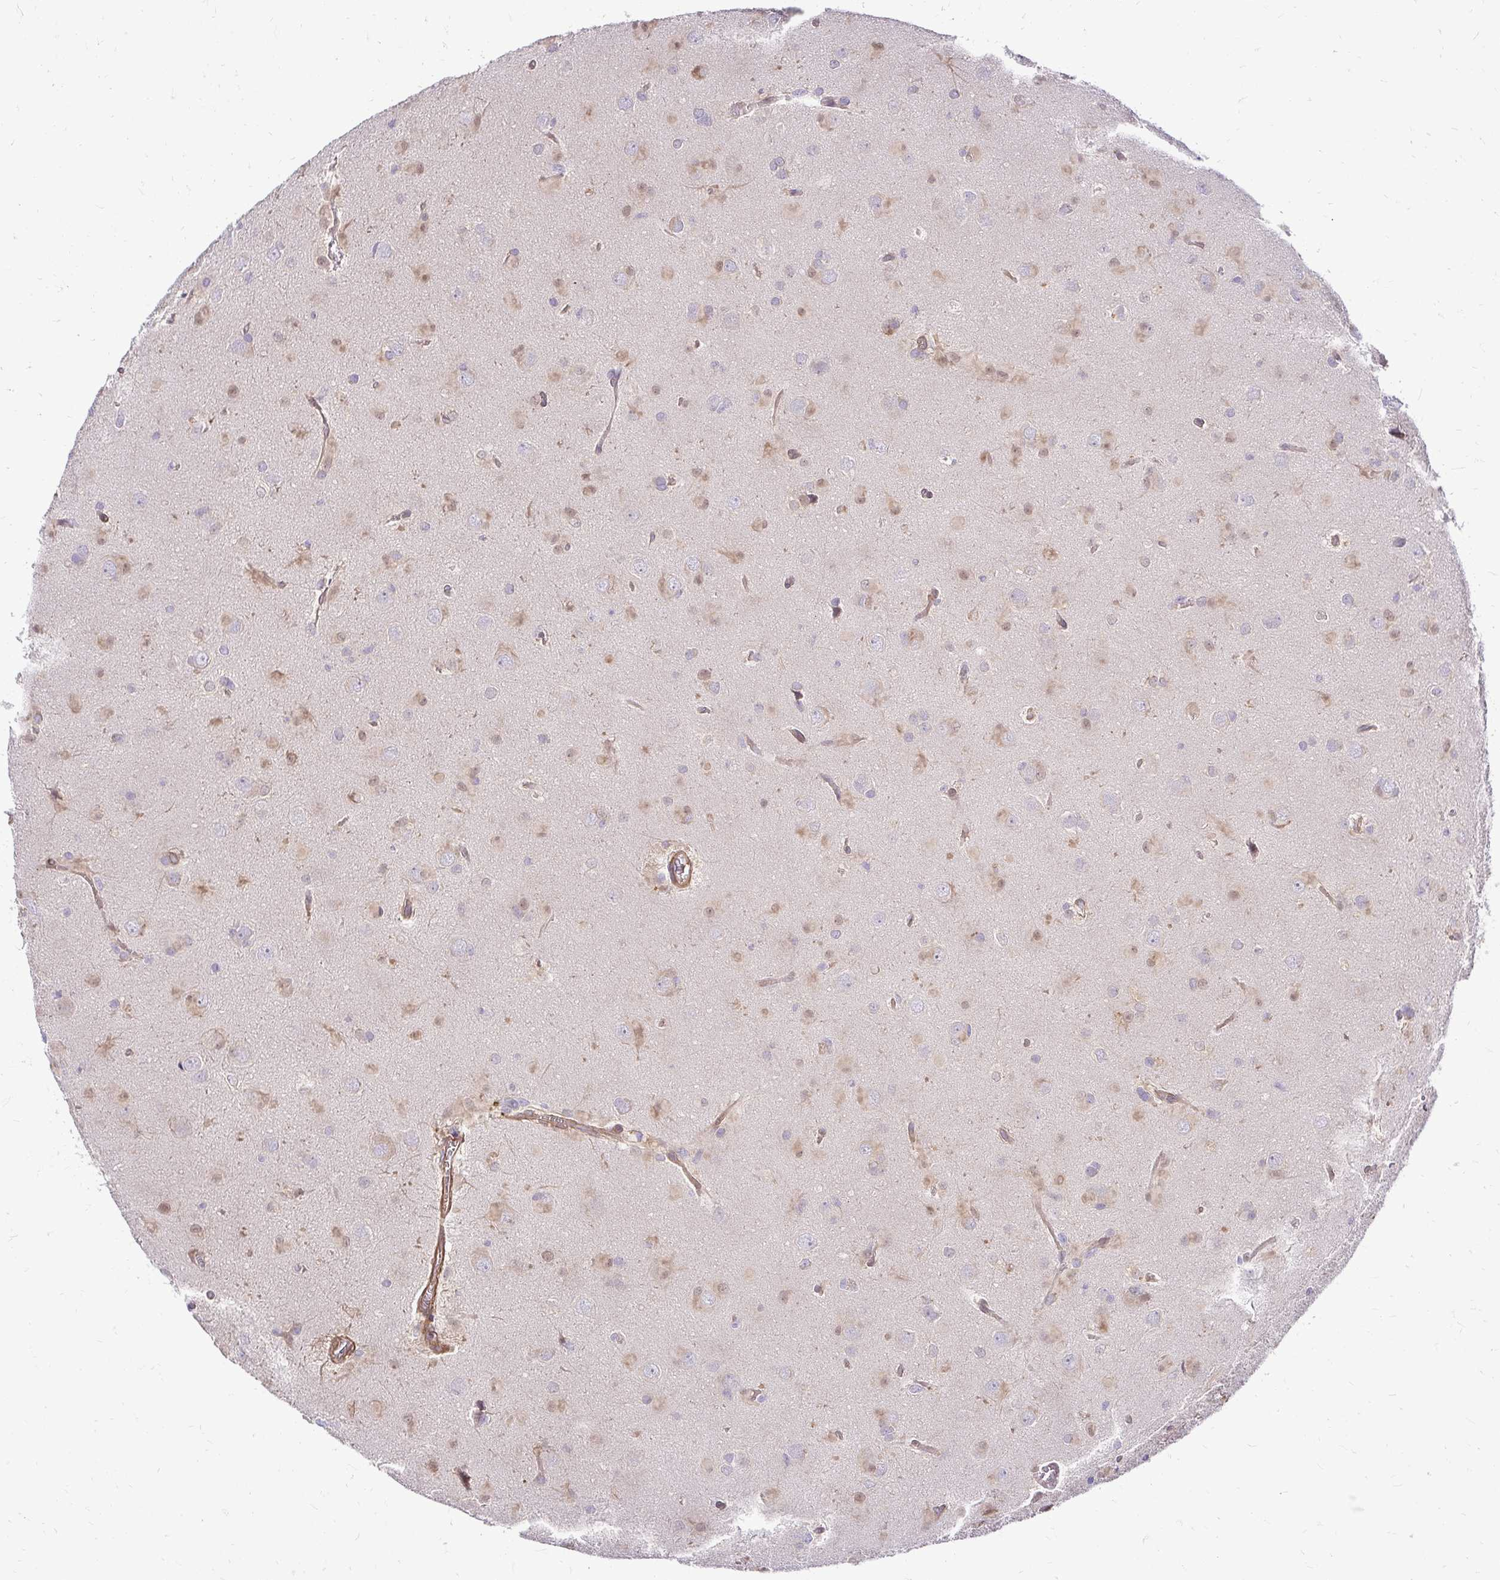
{"staining": {"intensity": "moderate", "quantity": "25%-75%", "location": "cytoplasmic/membranous"}, "tissue": "glioma", "cell_type": "Tumor cells", "image_type": "cancer", "snomed": [{"axis": "morphology", "description": "Glioma, malignant, Low grade"}, {"axis": "topography", "description": "Brain"}], "caption": "This micrograph reveals glioma stained with immunohistochemistry (IHC) to label a protein in brown. The cytoplasmic/membranous of tumor cells show moderate positivity for the protein. Nuclei are counter-stained blue.", "gene": "YAP1", "patient": {"sex": "male", "age": 58}}